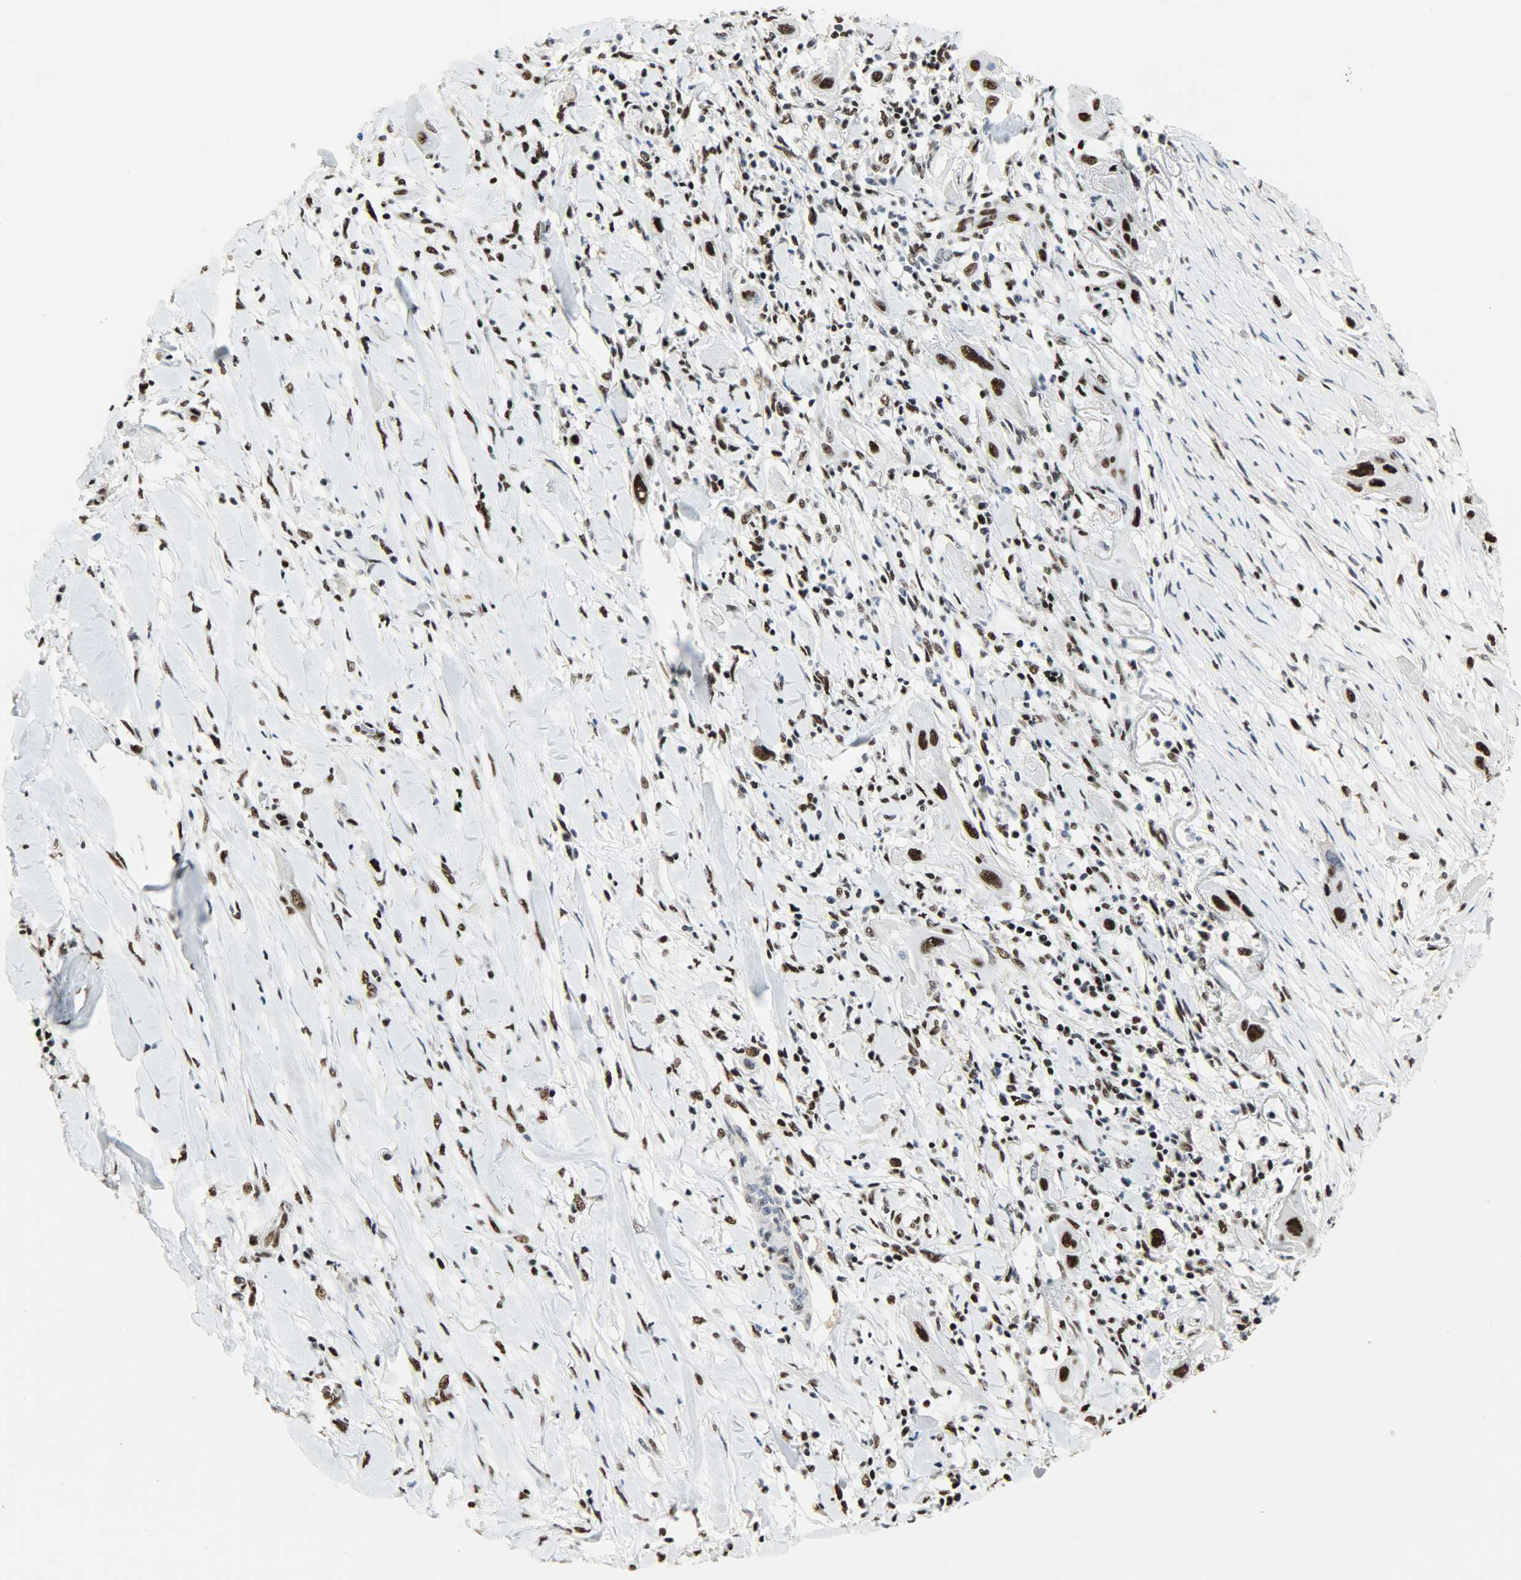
{"staining": {"intensity": "strong", "quantity": ">75%", "location": "nuclear"}, "tissue": "lung cancer", "cell_type": "Tumor cells", "image_type": "cancer", "snomed": [{"axis": "morphology", "description": "Squamous cell carcinoma, NOS"}, {"axis": "topography", "description": "Lung"}], "caption": "Immunohistochemical staining of lung cancer (squamous cell carcinoma) displays high levels of strong nuclear protein staining in approximately >75% of tumor cells. The protein of interest is stained brown, and the nuclei are stained in blue (DAB (3,3'-diaminobenzidine) IHC with brightfield microscopy, high magnification).", "gene": "SSB", "patient": {"sex": "female", "age": 47}}